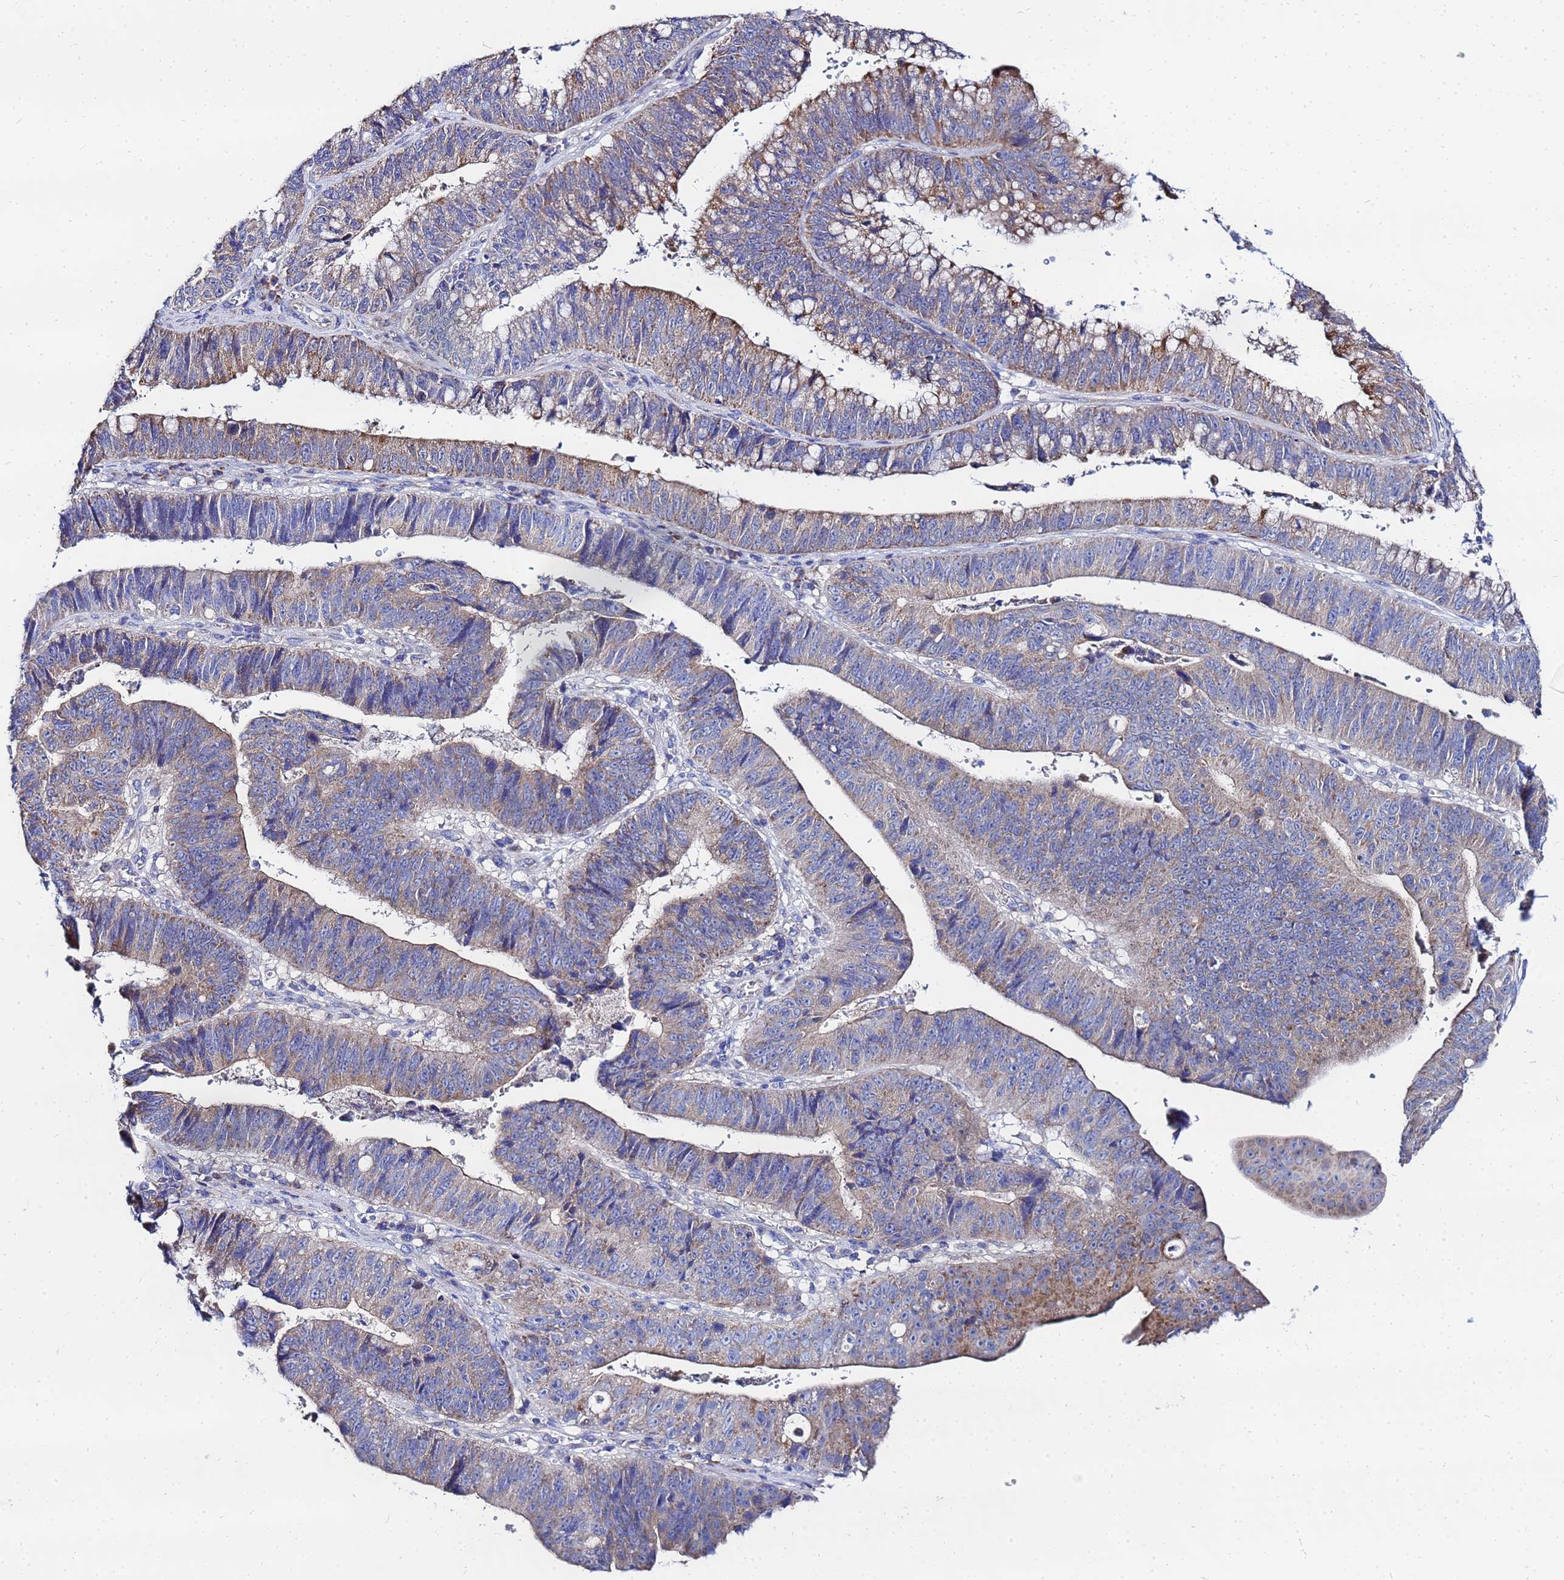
{"staining": {"intensity": "moderate", "quantity": "25%-75%", "location": "cytoplasmic/membranous"}, "tissue": "stomach cancer", "cell_type": "Tumor cells", "image_type": "cancer", "snomed": [{"axis": "morphology", "description": "Adenocarcinoma, NOS"}, {"axis": "topography", "description": "Stomach"}], "caption": "IHC image of neoplastic tissue: adenocarcinoma (stomach) stained using immunohistochemistry exhibits medium levels of moderate protein expression localized specifically in the cytoplasmic/membranous of tumor cells, appearing as a cytoplasmic/membranous brown color.", "gene": "FAHD2A", "patient": {"sex": "male", "age": 59}}